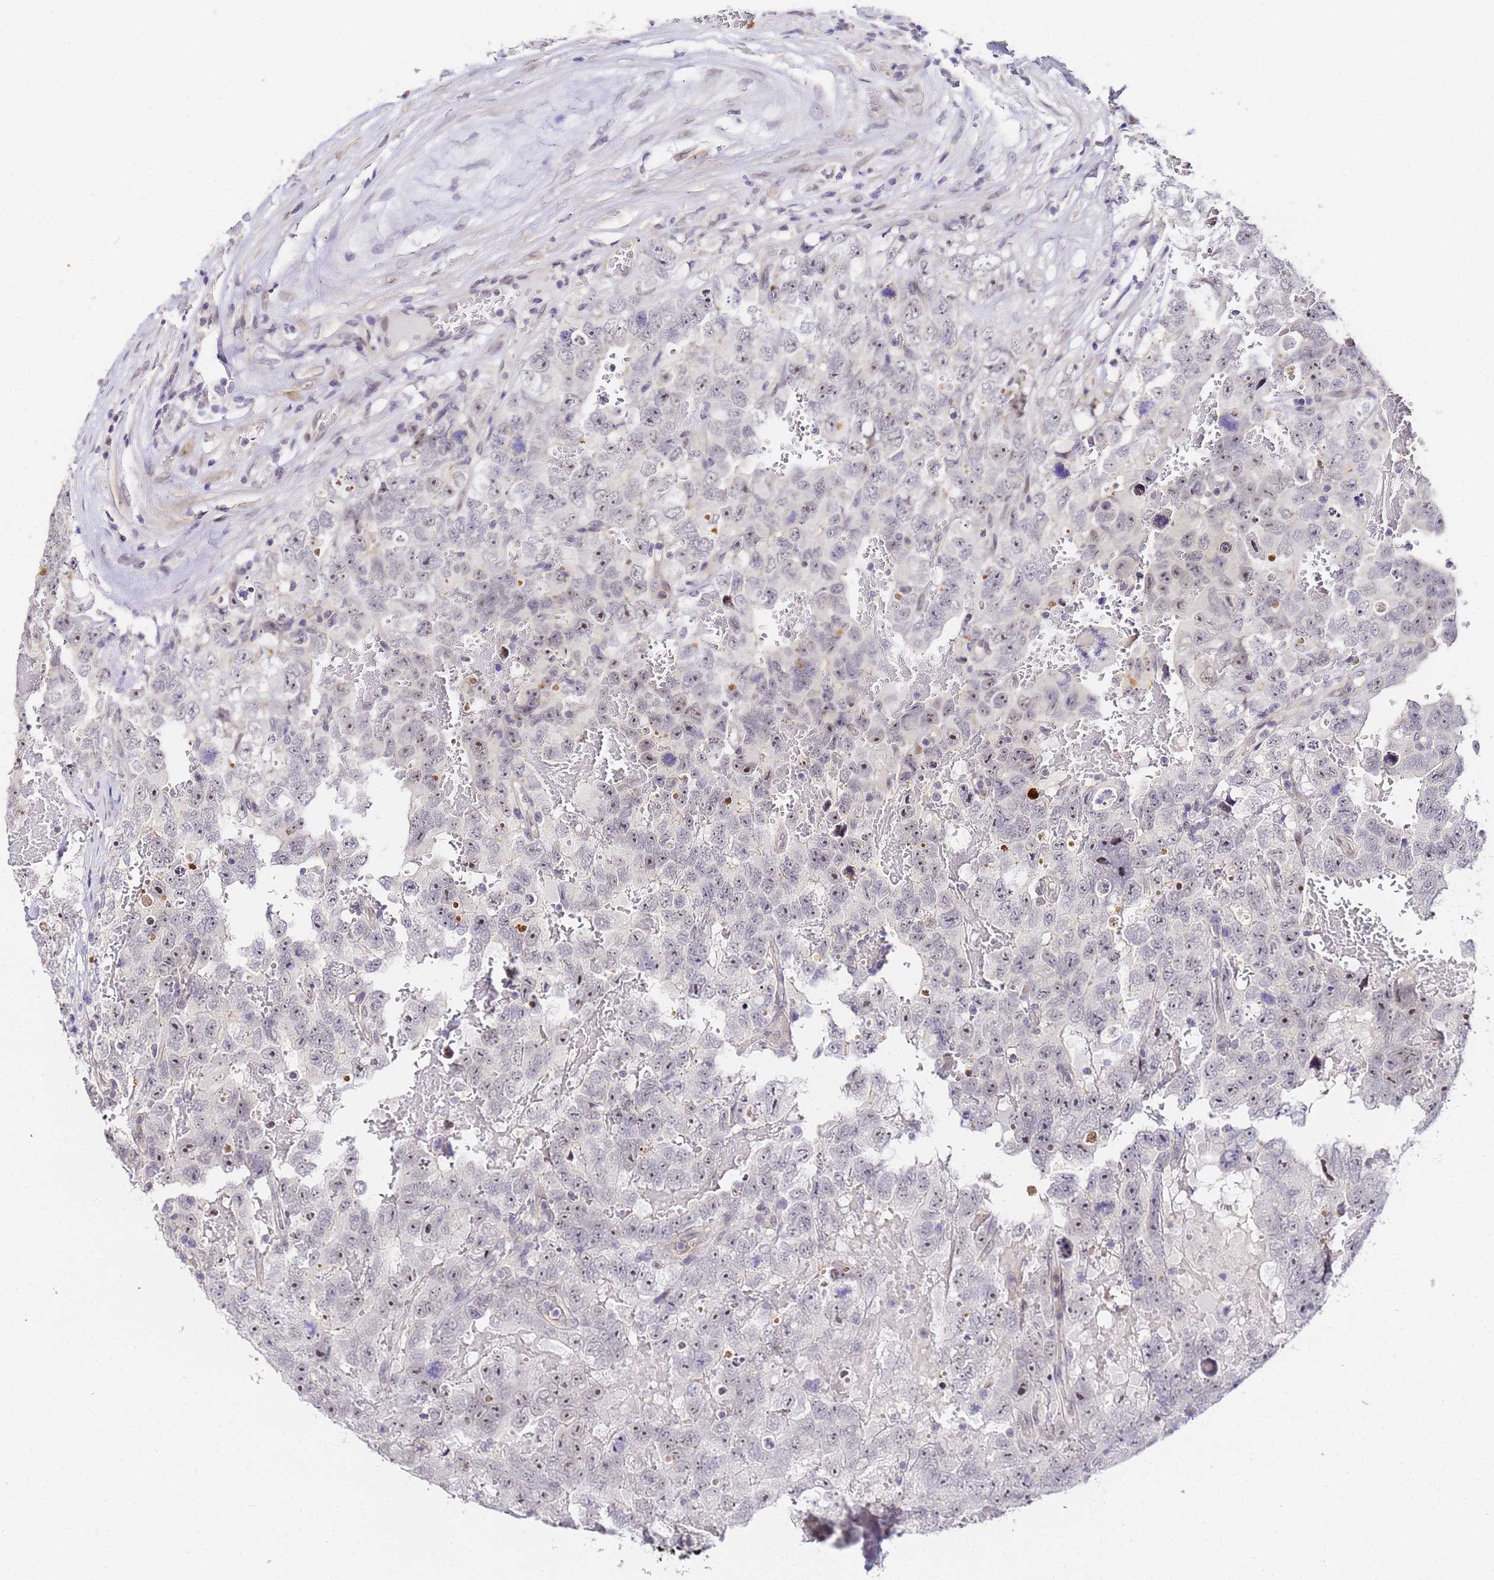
{"staining": {"intensity": "moderate", "quantity": "<25%", "location": "nuclear"}, "tissue": "testis cancer", "cell_type": "Tumor cells", "image_type": "cancer", "snomed": [{"axis": "morphology", "description": "Carcinoma, Embryonal, NOS"}, {"axis": "topography", "description": "Testis"}], "caption": "Immunohistochemical staining of human testis cancer (embryonal carcinoma) displays moderate nuclear protein staining in approximately <25% of tumor cells.", "gene": "LSM3", "patient": {"sex": "male", "age": 45}}